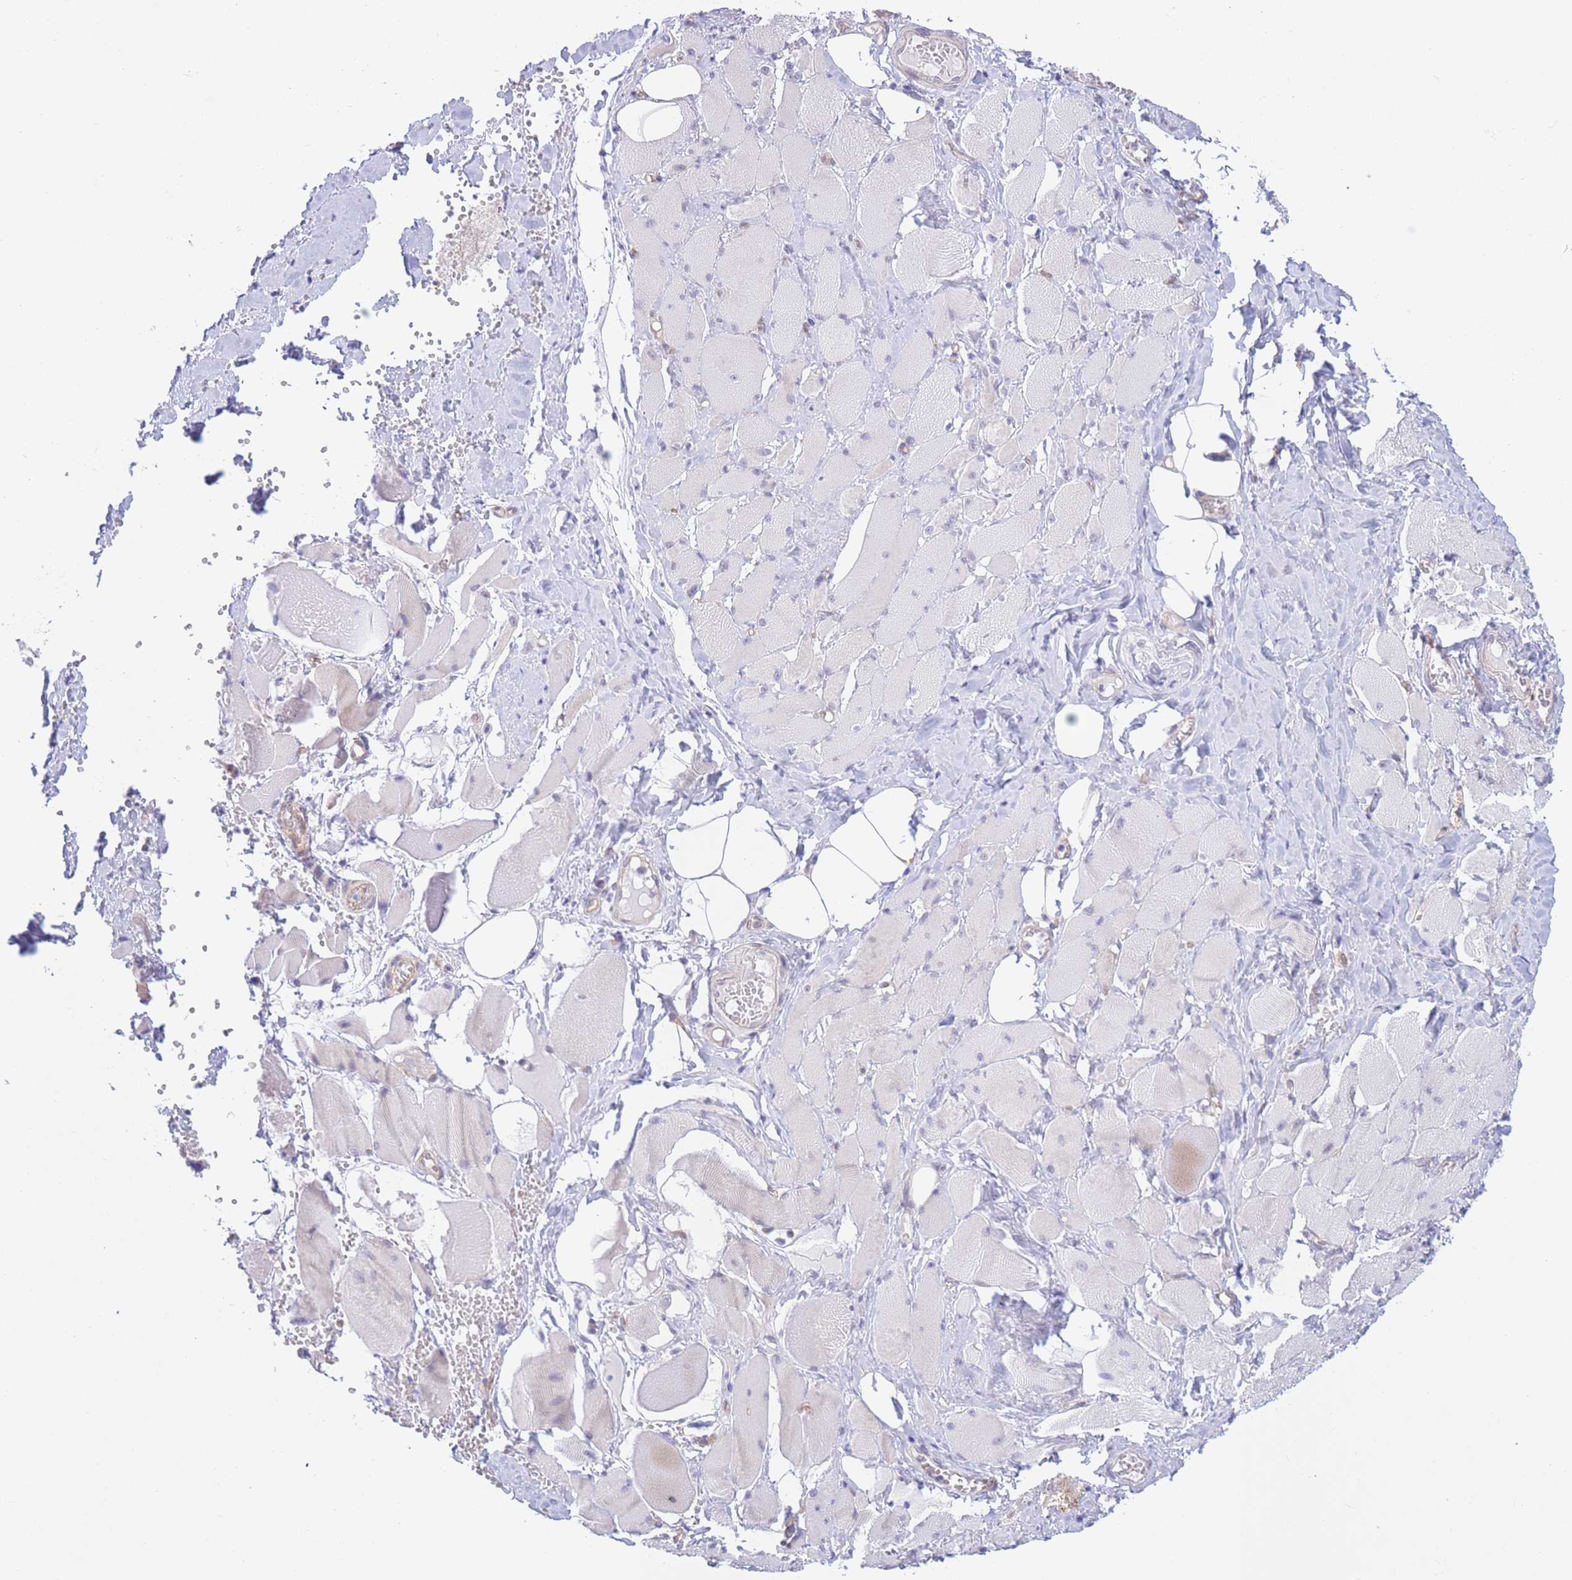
{"staining": {"intensity": "negative", "quantity": "none", "location": "none"}, "tissue": "skeletal muscle", "cell_type": "Myocytes", "image_type": "normal", "snomed": [{"axis": "morphology", "description": "Normal tissue, NOS"}, {"axis": "morphology", "description": "Basal cell carcinoma"}, {"axis": "topography", "description": "Skeletal muscle"}], "caption": "DAB (3,3'-diaminobenzidine) immunohistochemical staining of benign skeletal muscle reveals no significant expression in myocytes.", "gene": "MRPS31", "patient": {"sex": "female", "age": 64}}